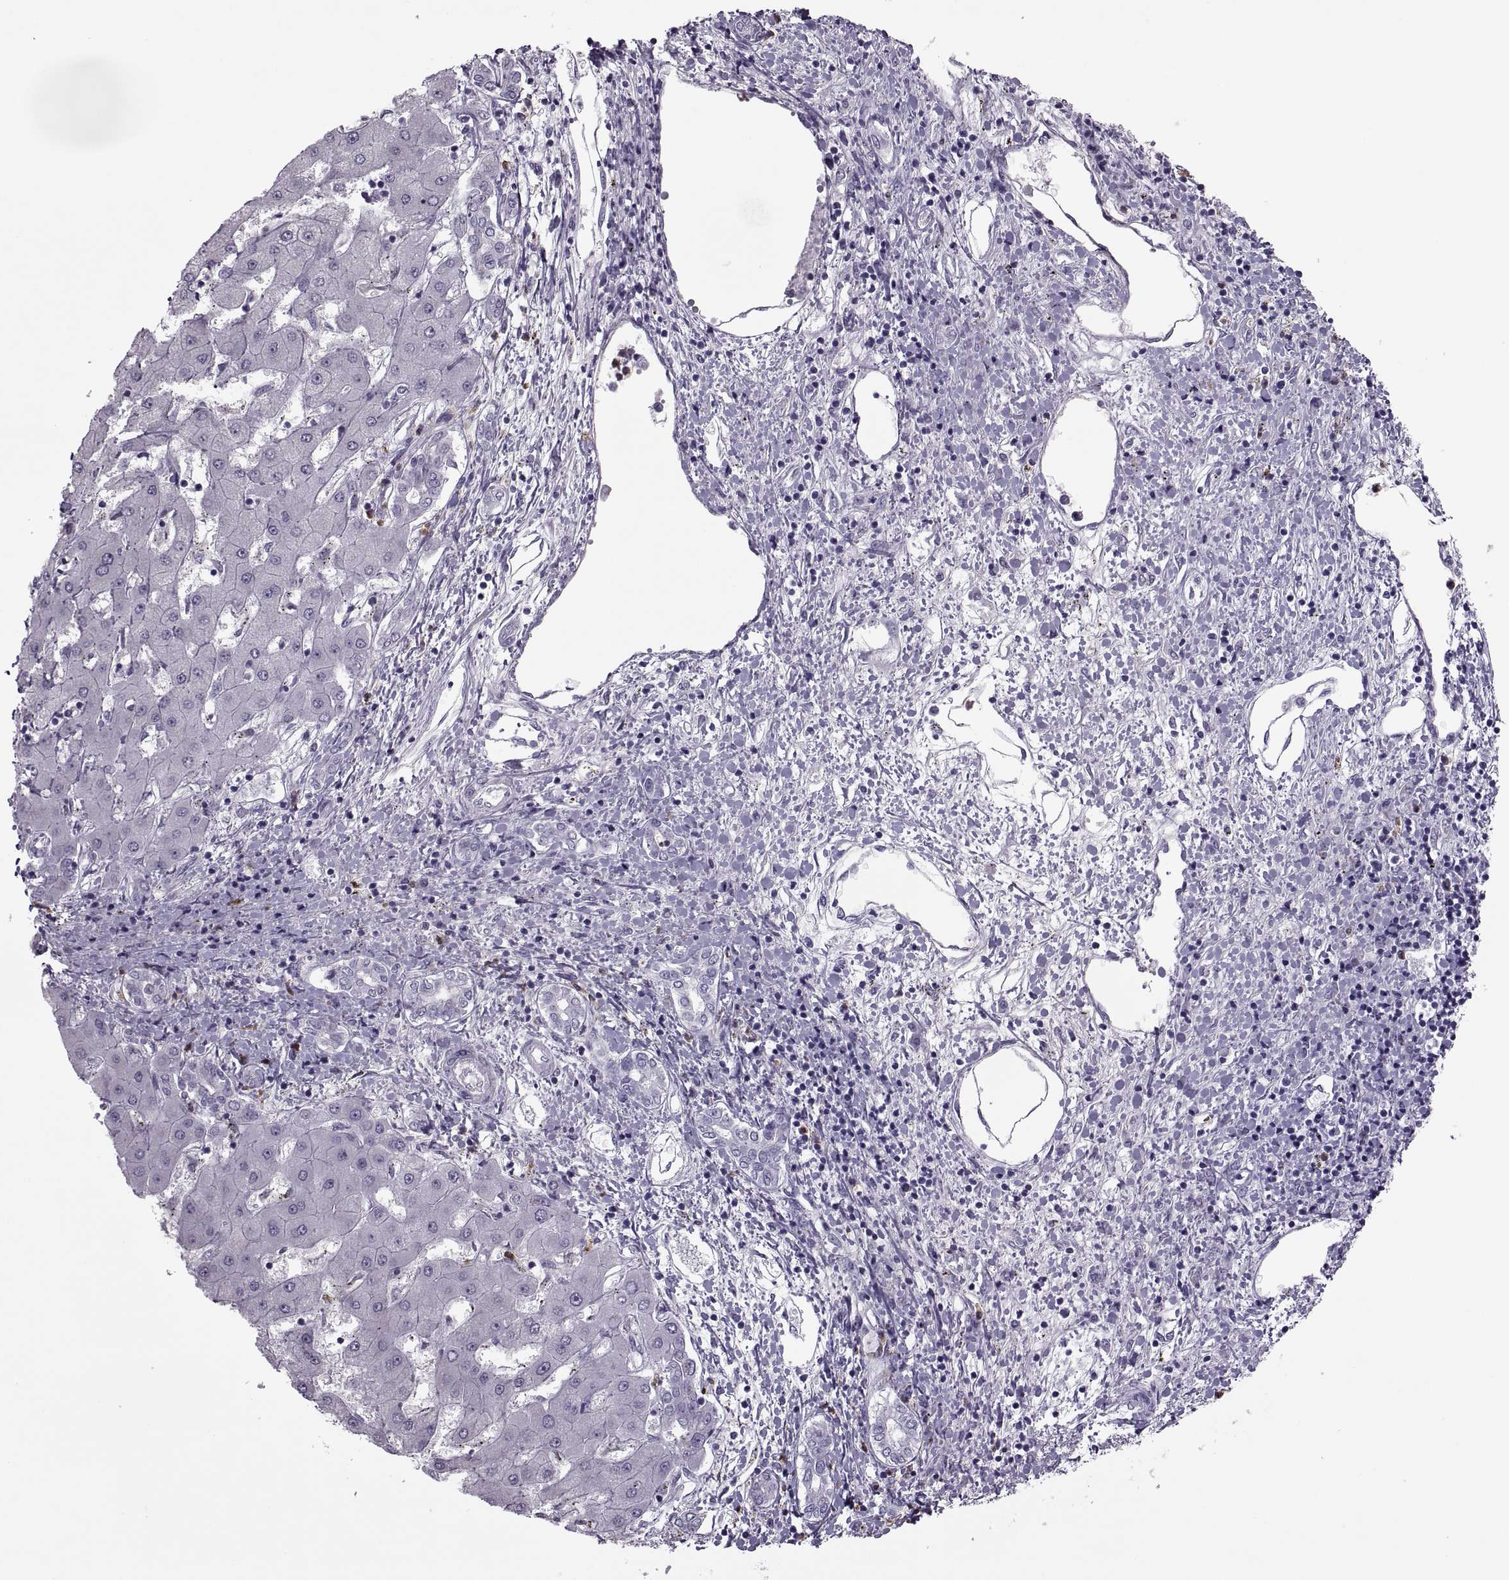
{"staining": {"intensity": "negative", "quantity": "none", "location": "none"}, "tissue": "liver cancer", "cell_type": "Tumor cells", "image_type": "cancer", "snomed": [{"axis": "morphology", "description": "Carcinoma, Hepatocellular, NOS"}, {"axis": "topography", "description": "Liver"}], "caption": "An image of hepatocellular carcinoma (liver) stained for a protein reveals no brown staining in tumor cells.", "gene": "ODF3", "patient": {"sex": "male", "age": 56}}